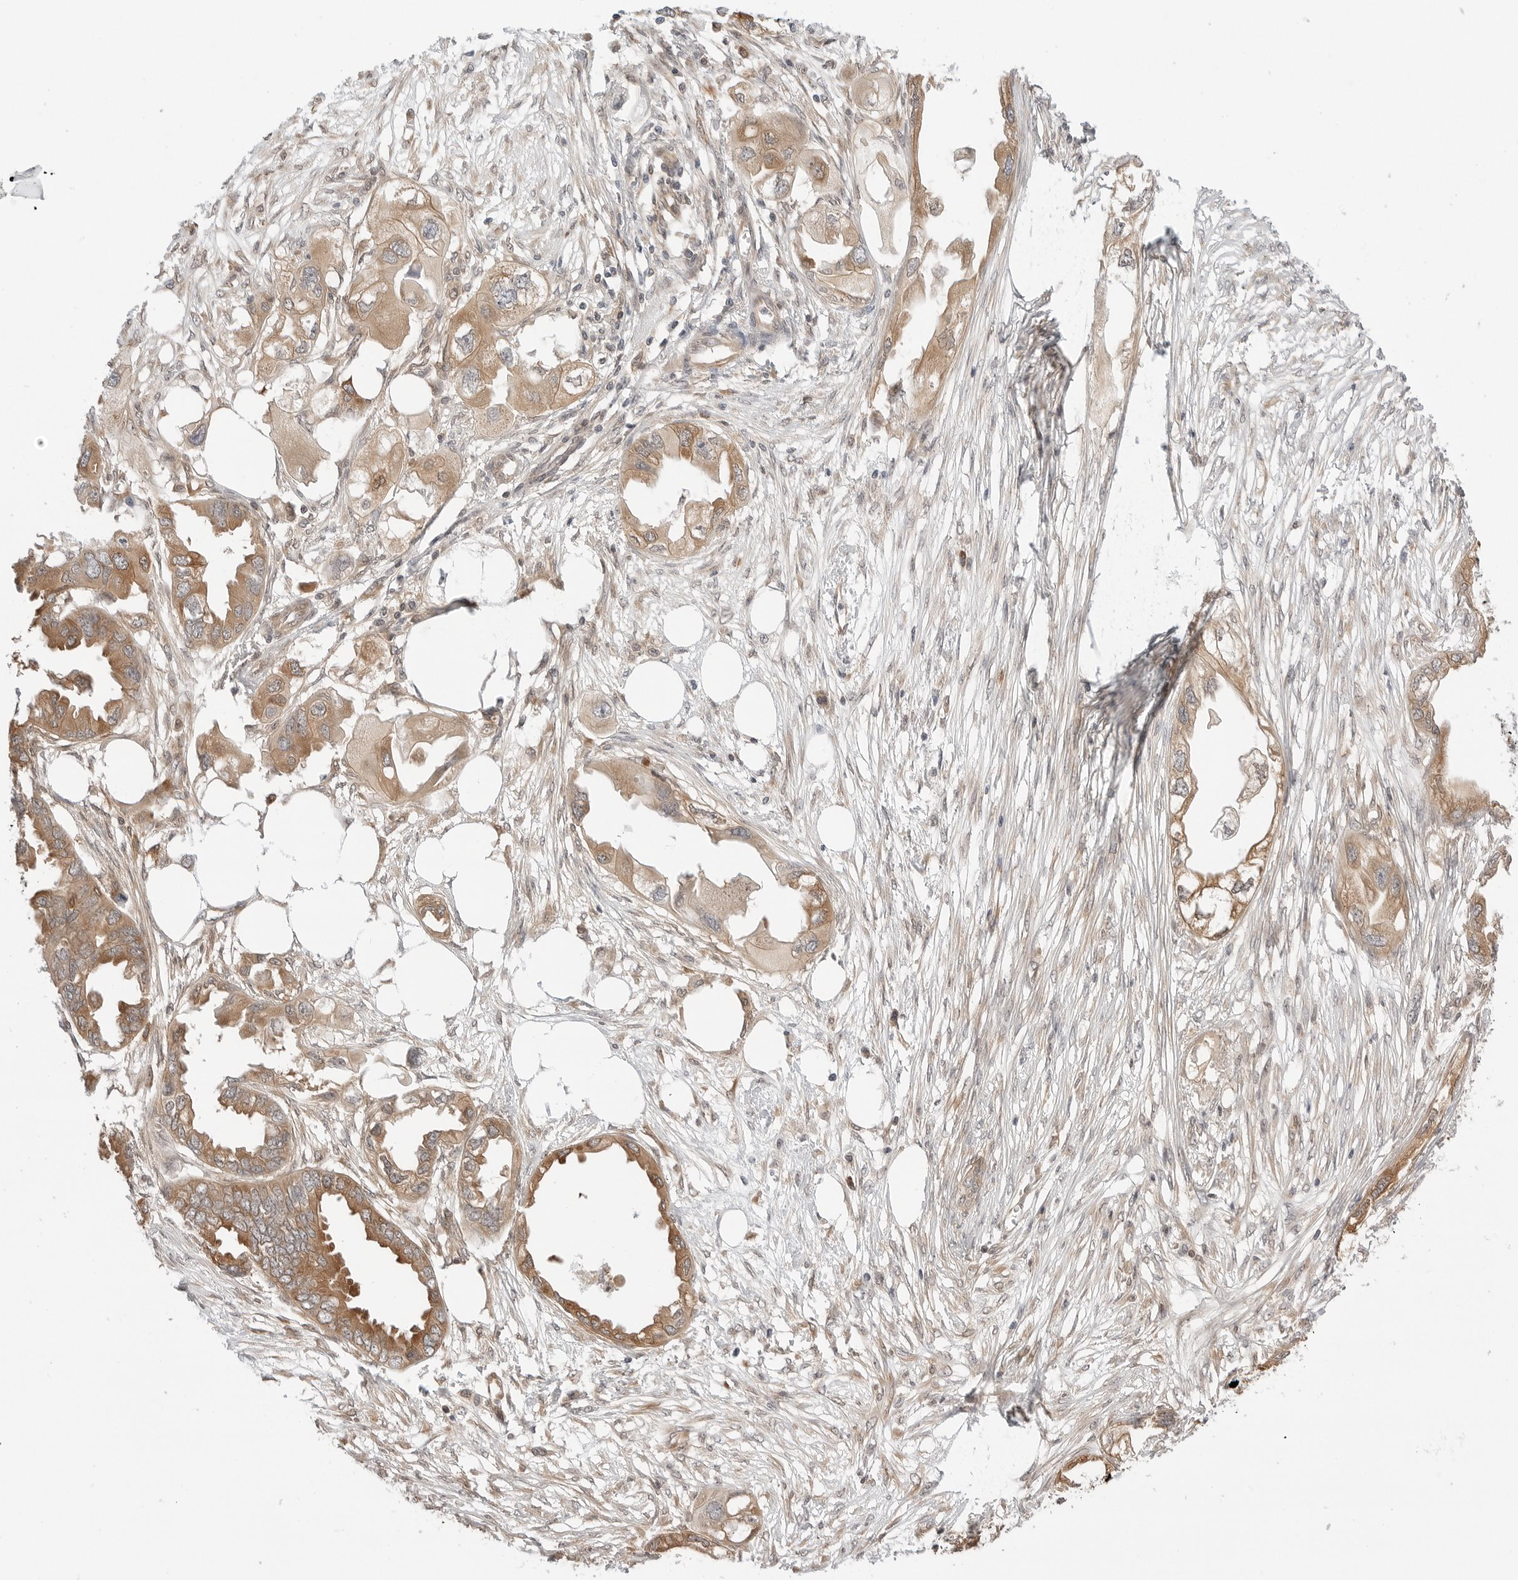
{"staining": {"intensity": "moderate", "quantity": ">75%", "location": "cytoplasmic/membranous"}, "tissue": "endometrial cancer", "cell_type": "Tumor cells", "image_type": "cancer", "snomed": [{"axis": "morphology", "description": "Adenocarcinoma, NOS"}, {"axis": "morphology", "description": "Adenocarcinoma, metastatic, NOS"}, {"axis": "topography", "description": "Adipose tissue"}, {"axis": "topography", "description": "Endometrium"}], "caption": "IHC photomicrograph of neoplastic tissue: human metastatic adenocarcinoma (endometrial) stained using immunohistochemistry exhibits medium levels of moderate protein expression localized specifically in the cytoplasmic/membranous of tumor cells, appearing as a cytoplasmic/membranous brown color.", "gene": "NUDC", "patient": {"sex": "female", "age": 67}}